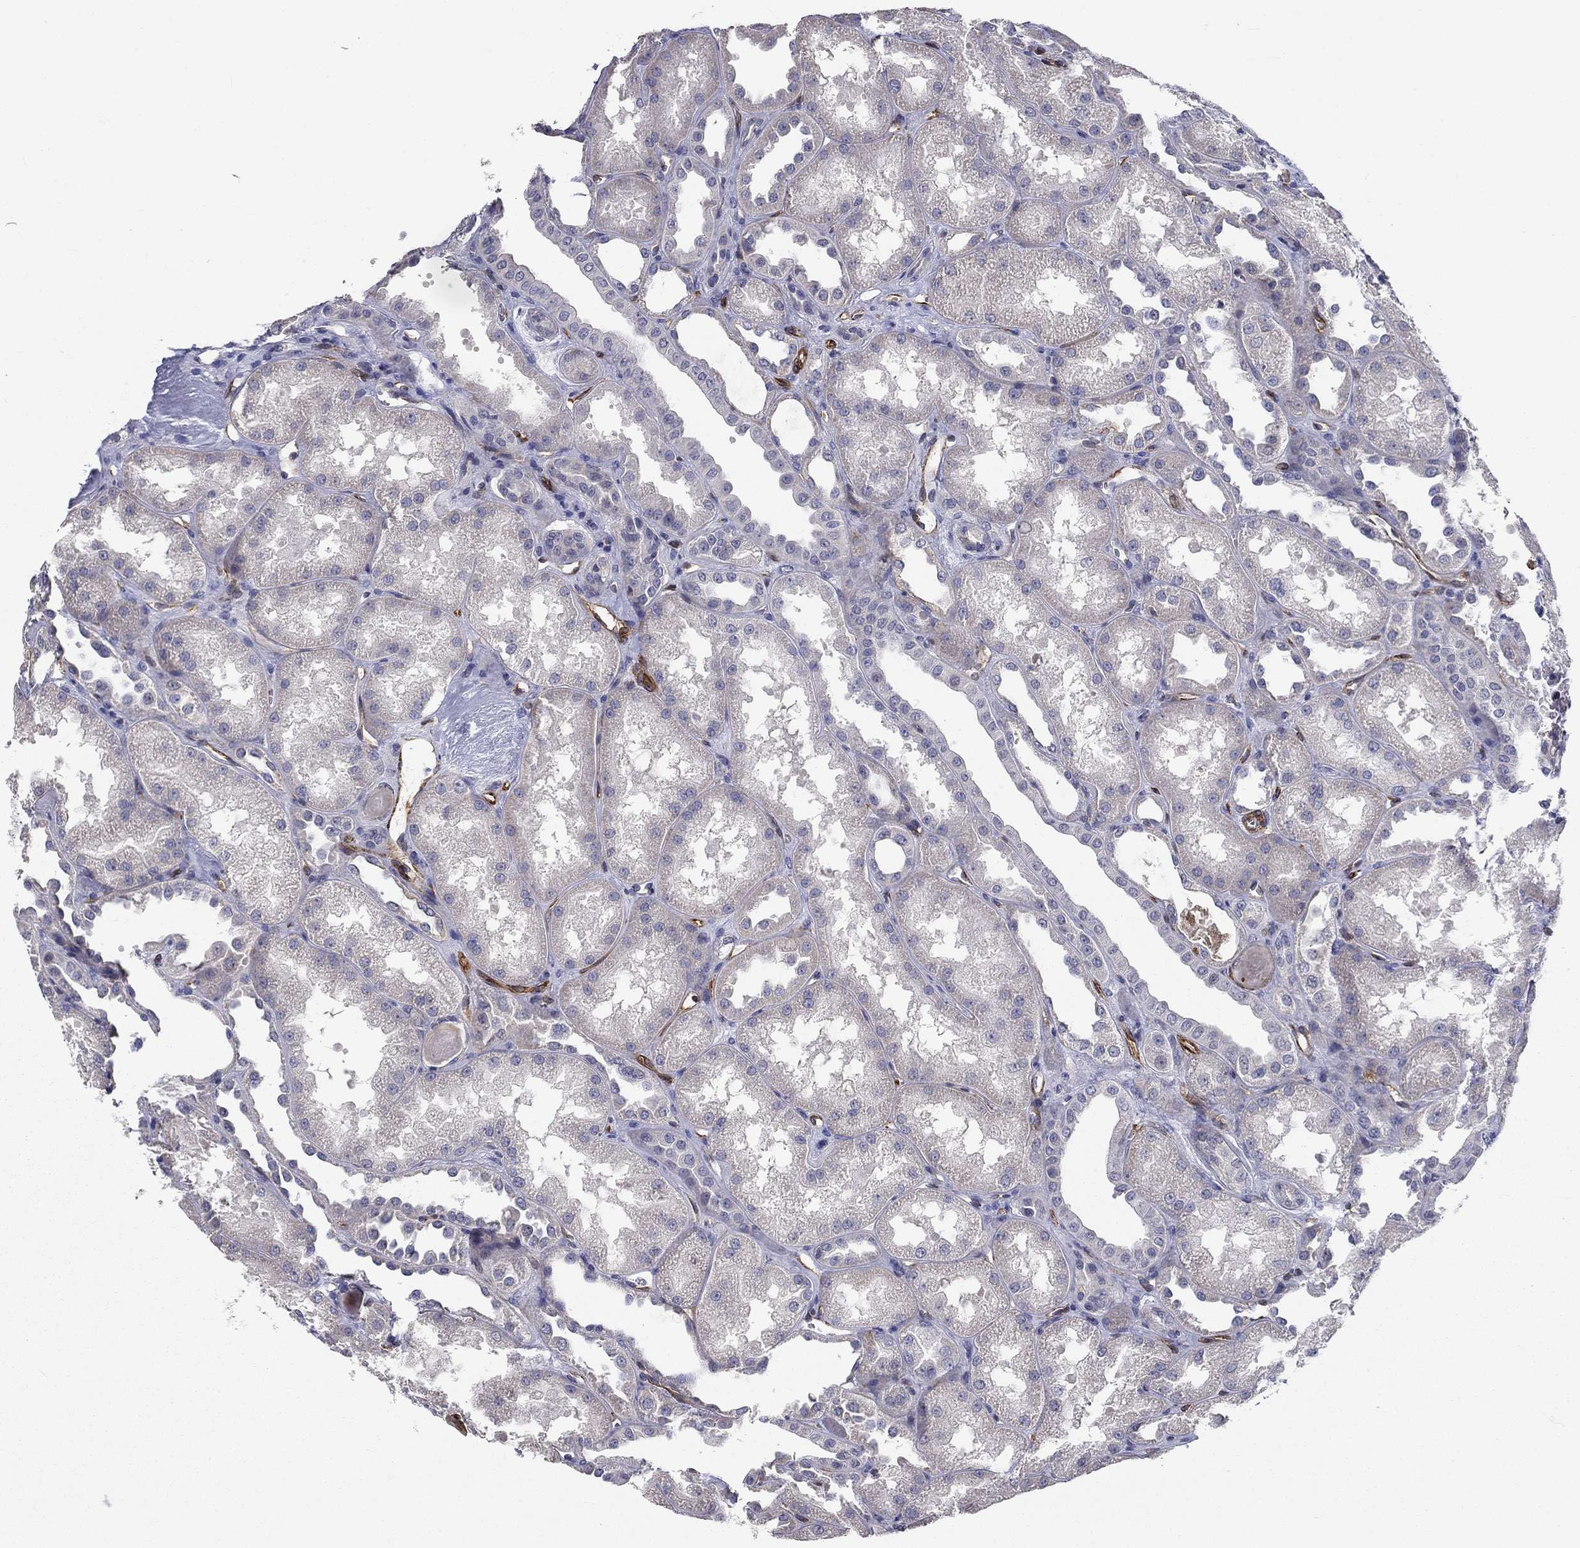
{"staining": {"intensity": "negative", "quantity": "none", "location": "none"}, "tissue": "kidney", "cell_type": "Cells in glomeruli", "image_type": "normal", "snomed": [{"axis": "morphology", "description": "Normal tissue, NOS"}, {"axis": "topography", "description": "Kidney"}], "caption": "Kidney stained for a protein using immunohistochemistry reveals no staining cells in glomeruli.", "gene": "SYNC", "patient": {"sex": "male", "age": 61}}